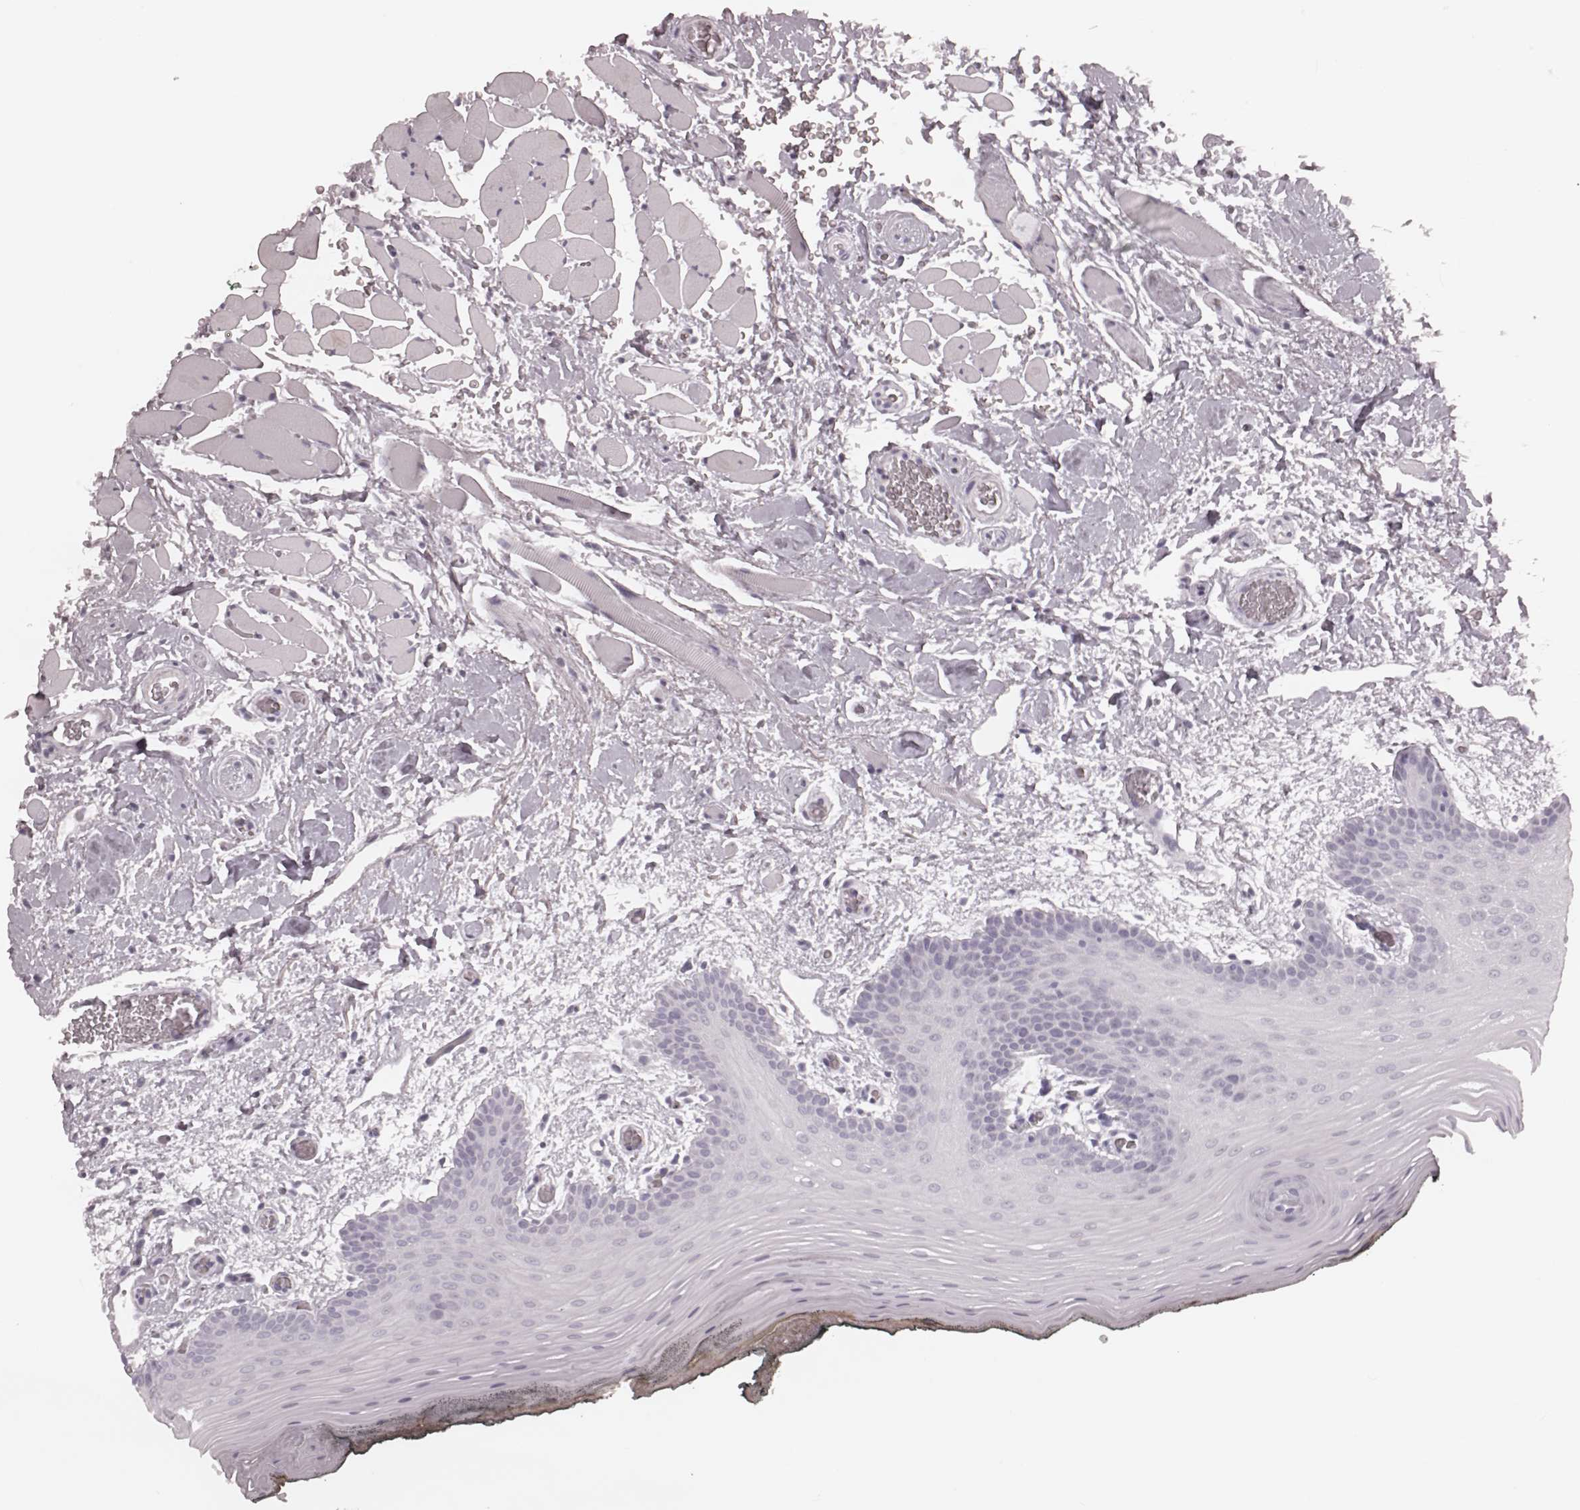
{"staining": {"intensity": "negative", "quantity": "none", "location": "none"}, "tissue": "oral mucosa", "cell_type": "Squamous epithelial cells", "image_type": "normal", "snomed": [{"axis": "morphology", "description": "Normal tissue, NOS"}, {"axis": "topography", "description": "Oral tissue"}, {"axis": "topography", "description": "Head-Neck"}], "caption": "The micrograph shows no staining of squamous epithelial cells in benign oral mucosa.", "gene": "KRT74", "patient": {"sex": "male", "age": 65}}